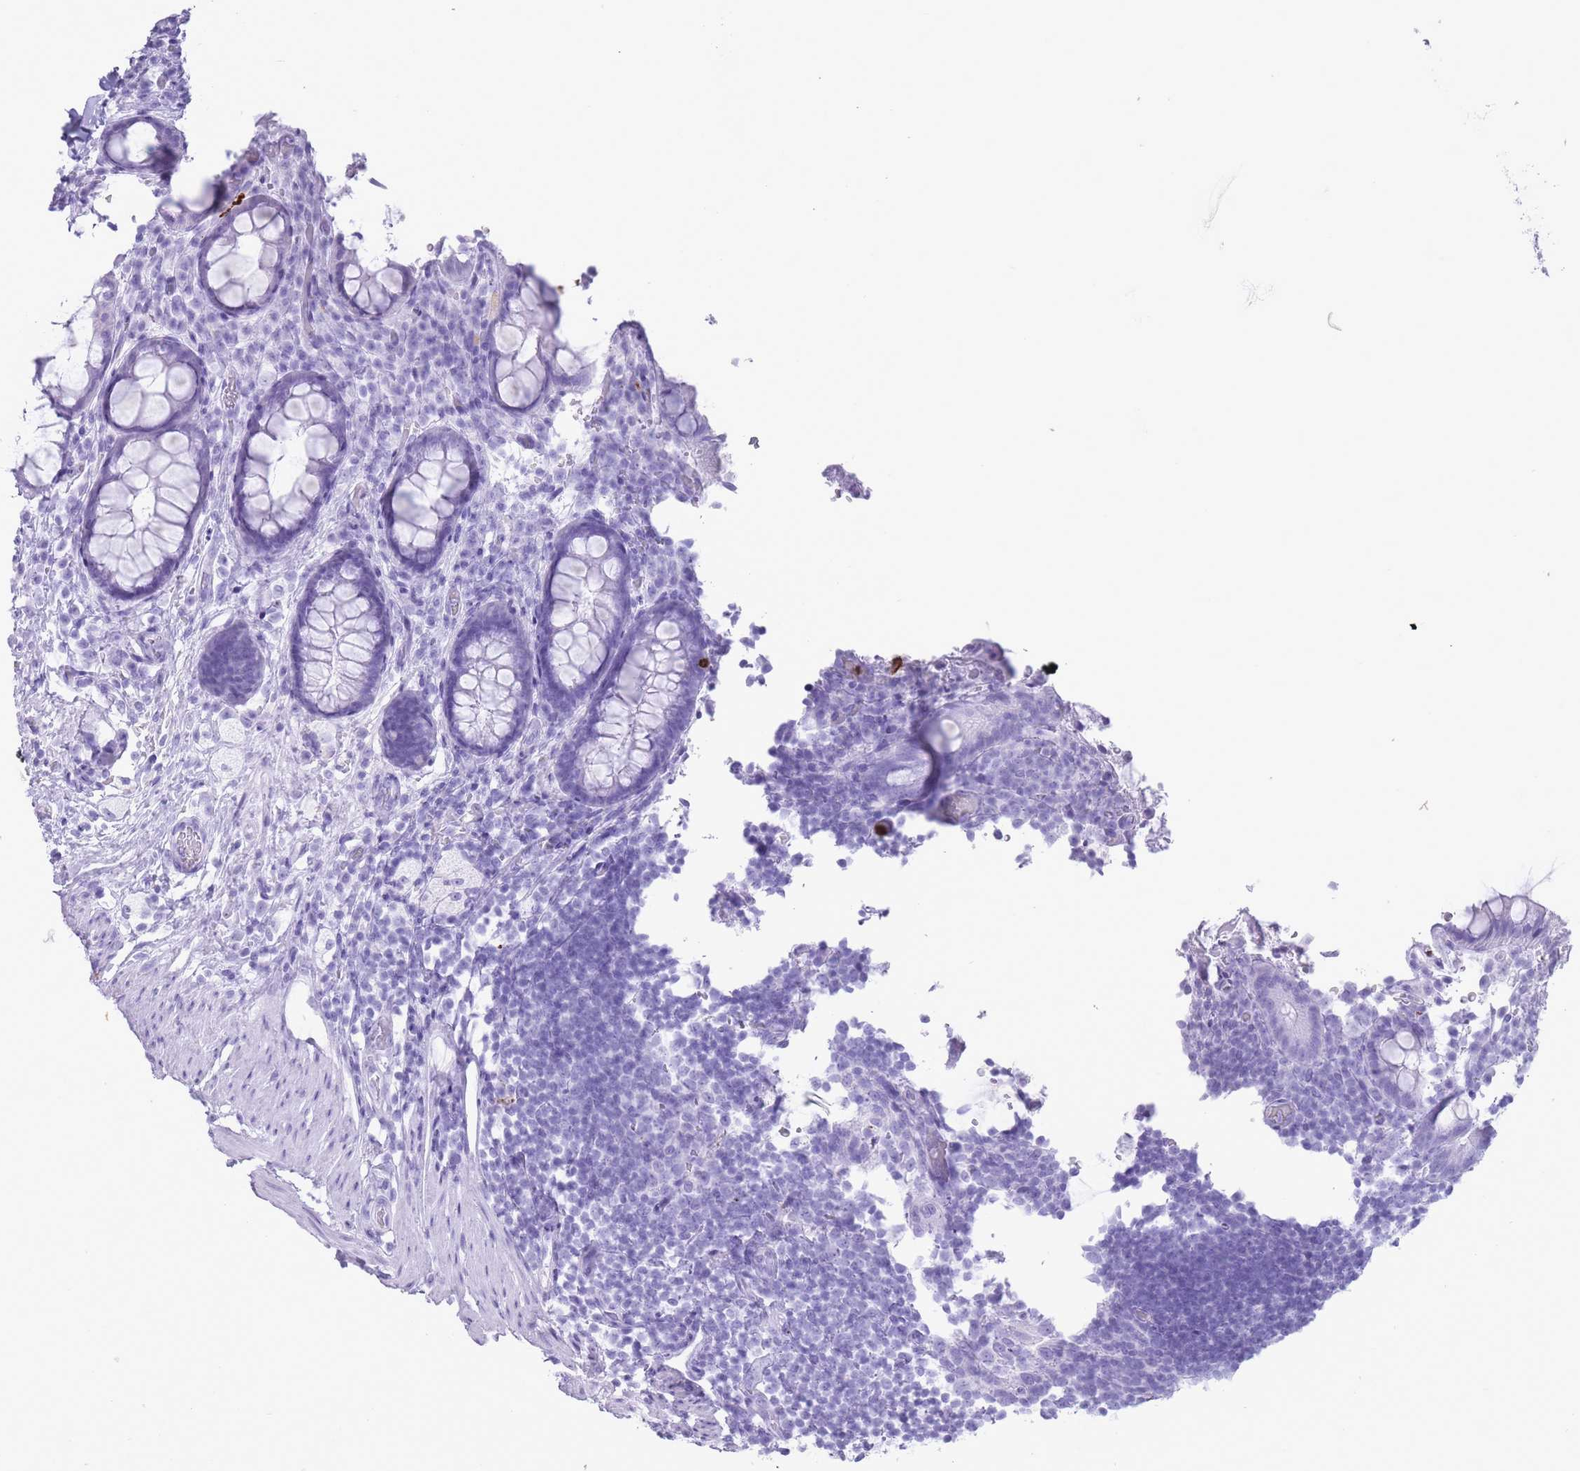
{"staining": {"intensity": "negative", "quantity": "none", "location": "none"}, "tissue": "rectum", "cell_type": "Glandular cells", "image_type": "normal", "snomed": [{"axis": "morphology", "description": "Normal tissue, NOS"}, {"axis": "topography", "description": "Rectum"}, {"axis": "topography", "description": "Peripheral nerve tissue"}], "caption": "An immunohistochemistry (IHC) histopathology image of unremarkable rectum is shown. There is no staining in glandular cells of rectum. Nuclei are stained in blue.", "gene": "OR4F16", "patient": {"sex": "female", "age": 69}}